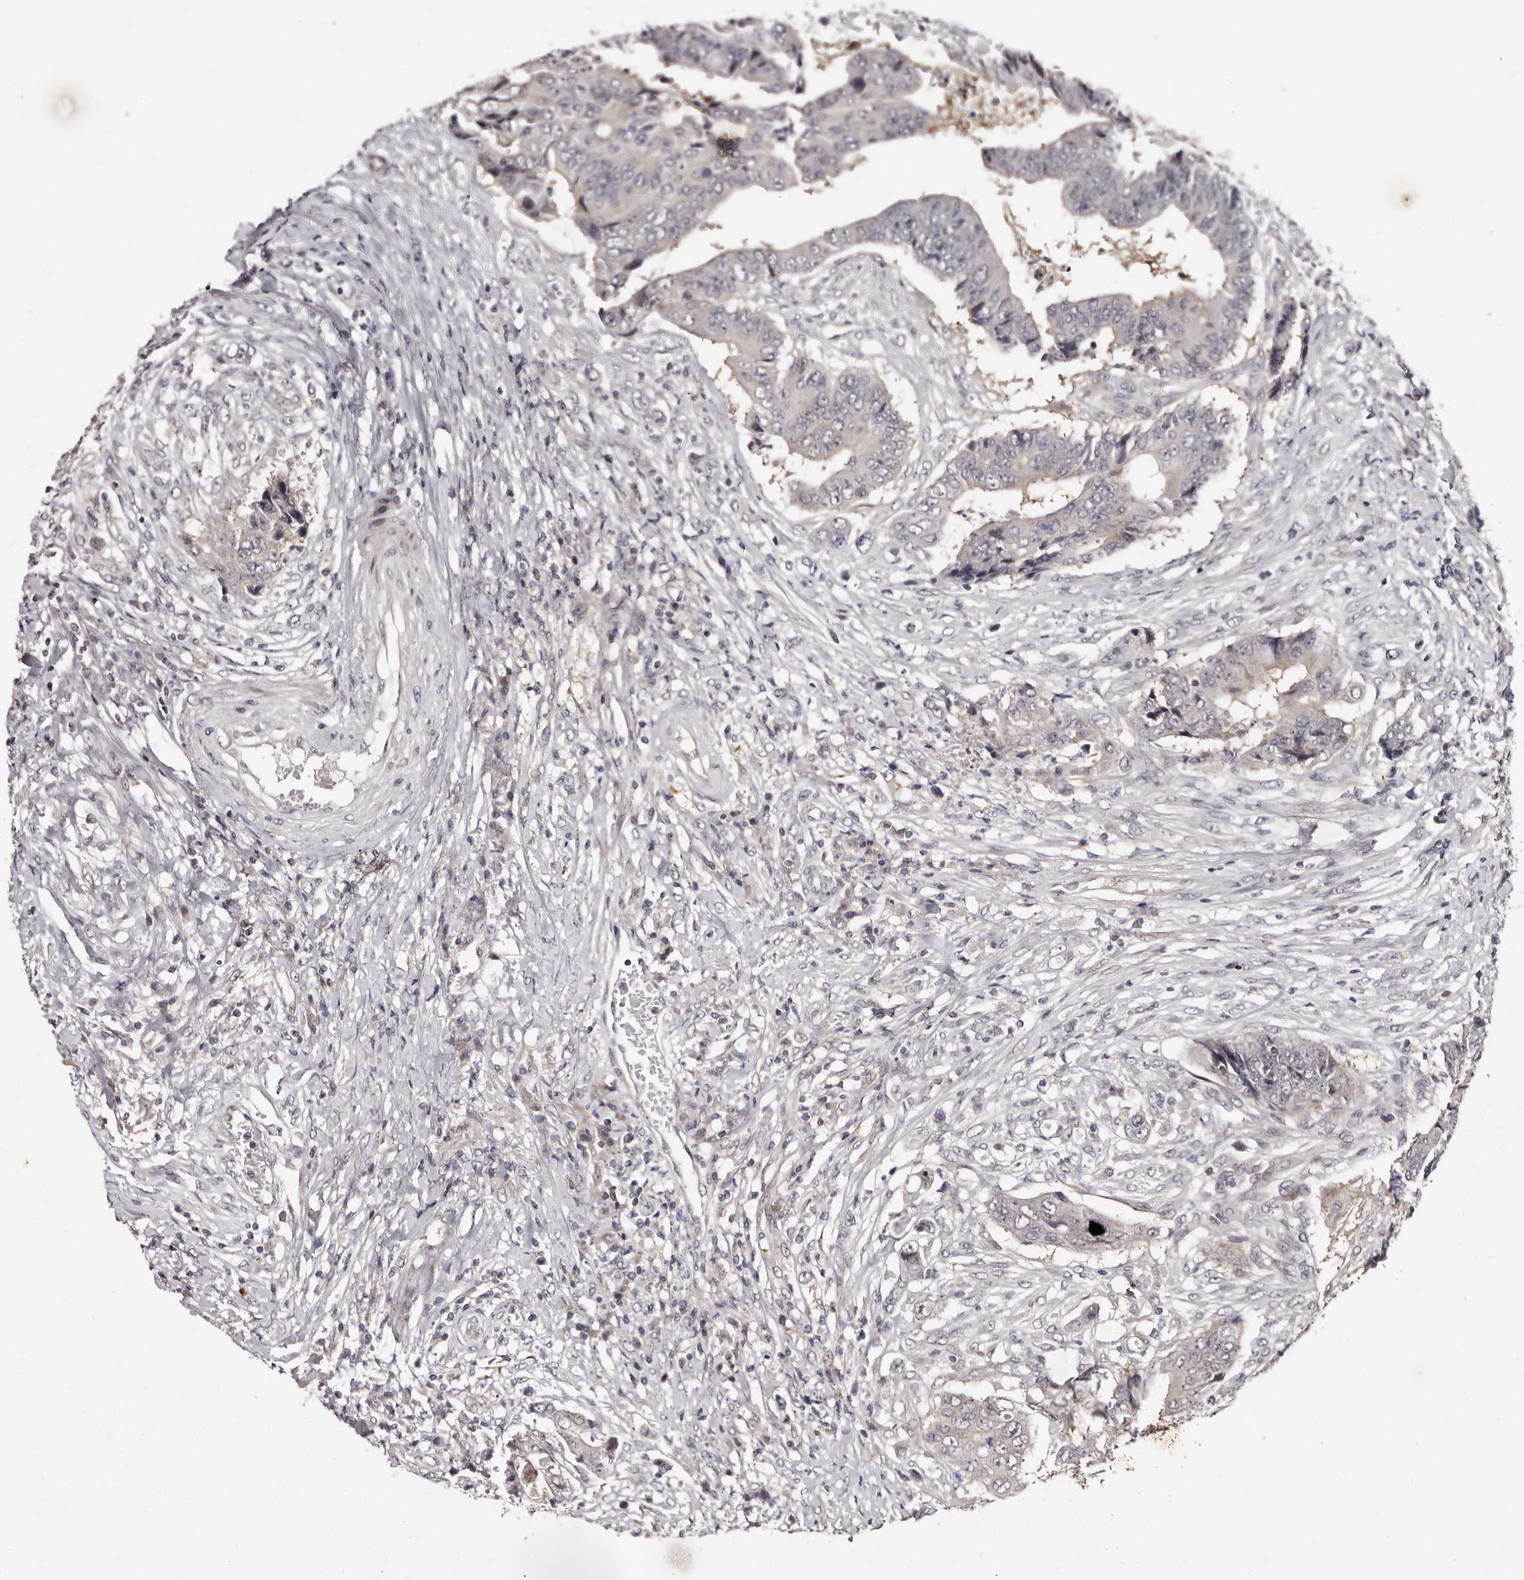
{"staining": {"intensity": "negative", "quantity": "none", "location": "none"}, "tissue": "colorectal cancer", "cell_type": "Tumor cells", "image_type": "cancer", "snomed": [{"axis": "morphology", "description": "Adenocarcinoma, NOS"}, {"axis": "topography", "description": "Rectum"}], "caption": "Tumor cells are negative for protein expression in human colorectal cancer.", "gene": "PHF20L1", "patient": {"sex": "male", "age": 84}}